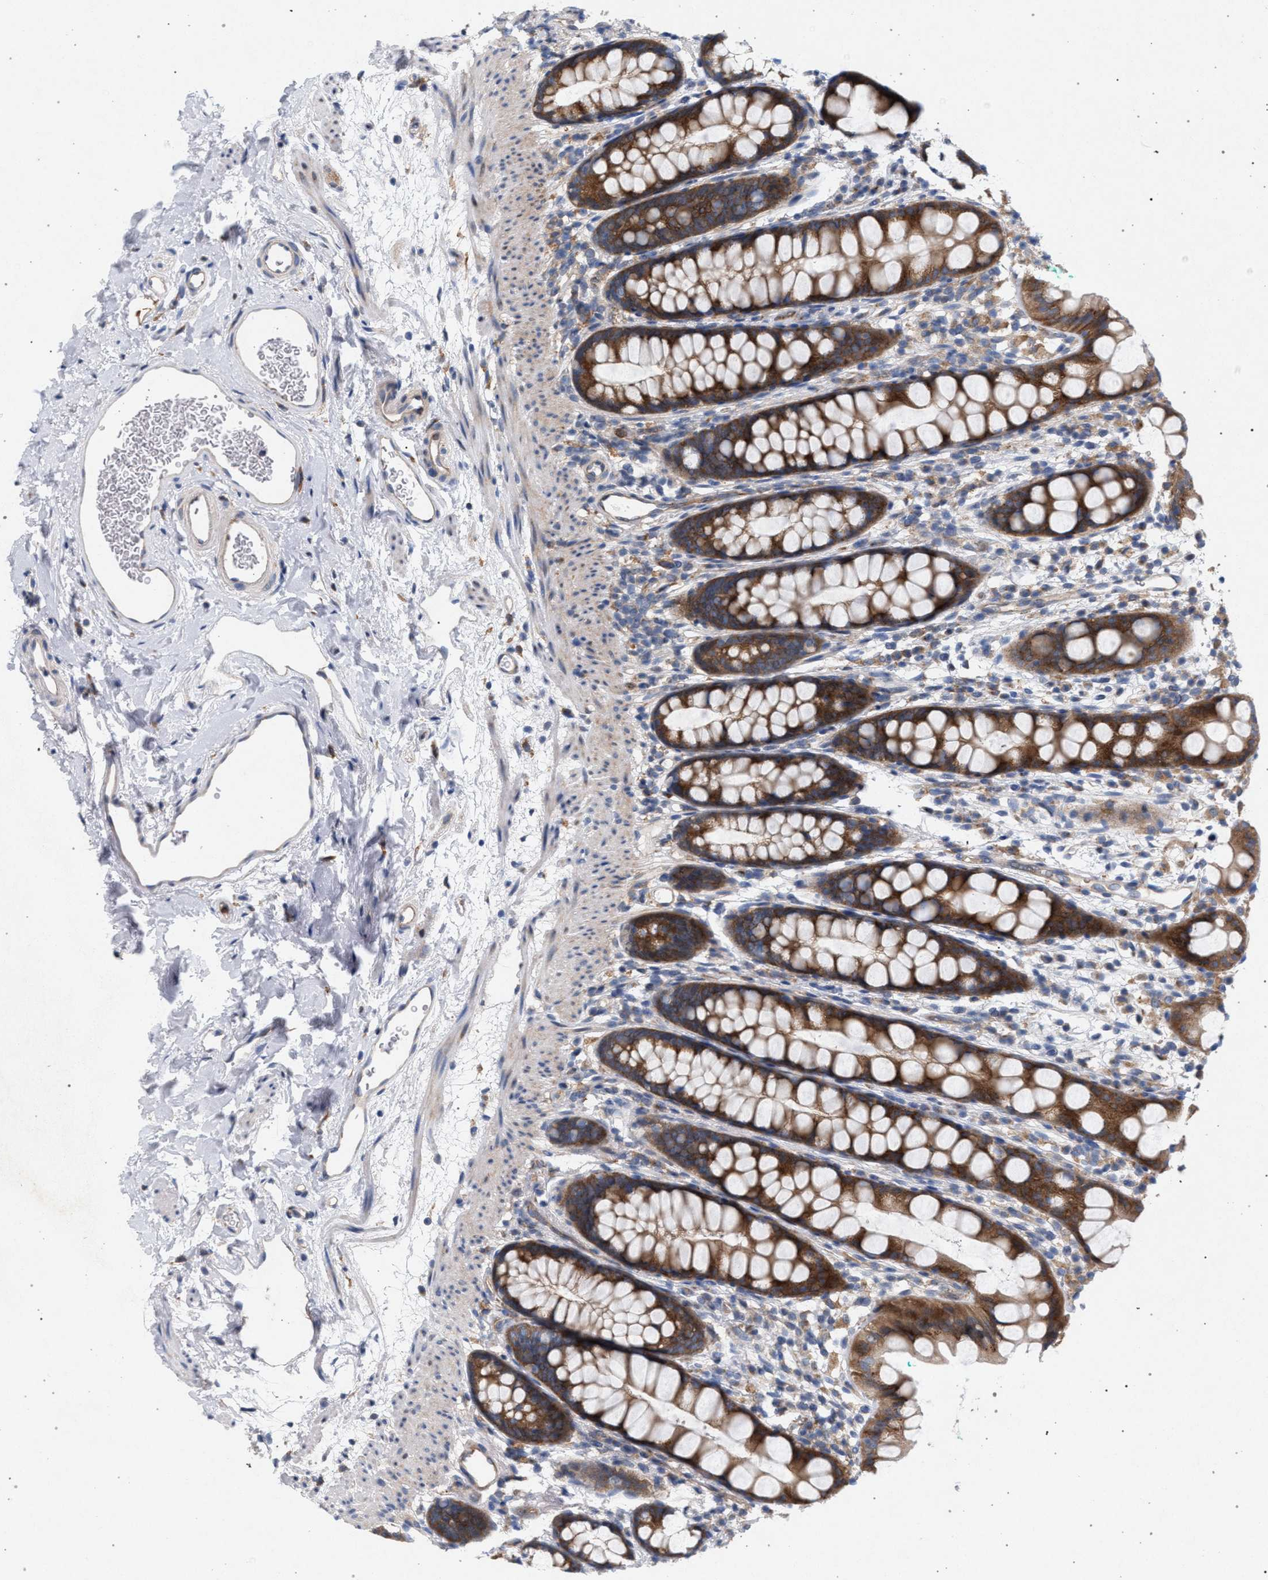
{"staining": {"intensity": "moderate", "quantity": ">75%", "location": "cytoplasmic/membranous"}, "tissue": "rectum", "cell_type": "Glandular cells", "image_type": "normal", "snomed": [{"axis": "morphology", "description": "Normal tissue, NOS"}, {"axis": "topography", "description": "Rectum"}], "caption": "Immunohistochemistry (IHC) image of benign human rectum stained for a protein (brown), which exhibits medium levels of moderate cytoplasmic/membranous staining in approximately >75% of glandular cells.", "gene": "MAMDC2", "patient": {"sex": "female", "age": 65}}